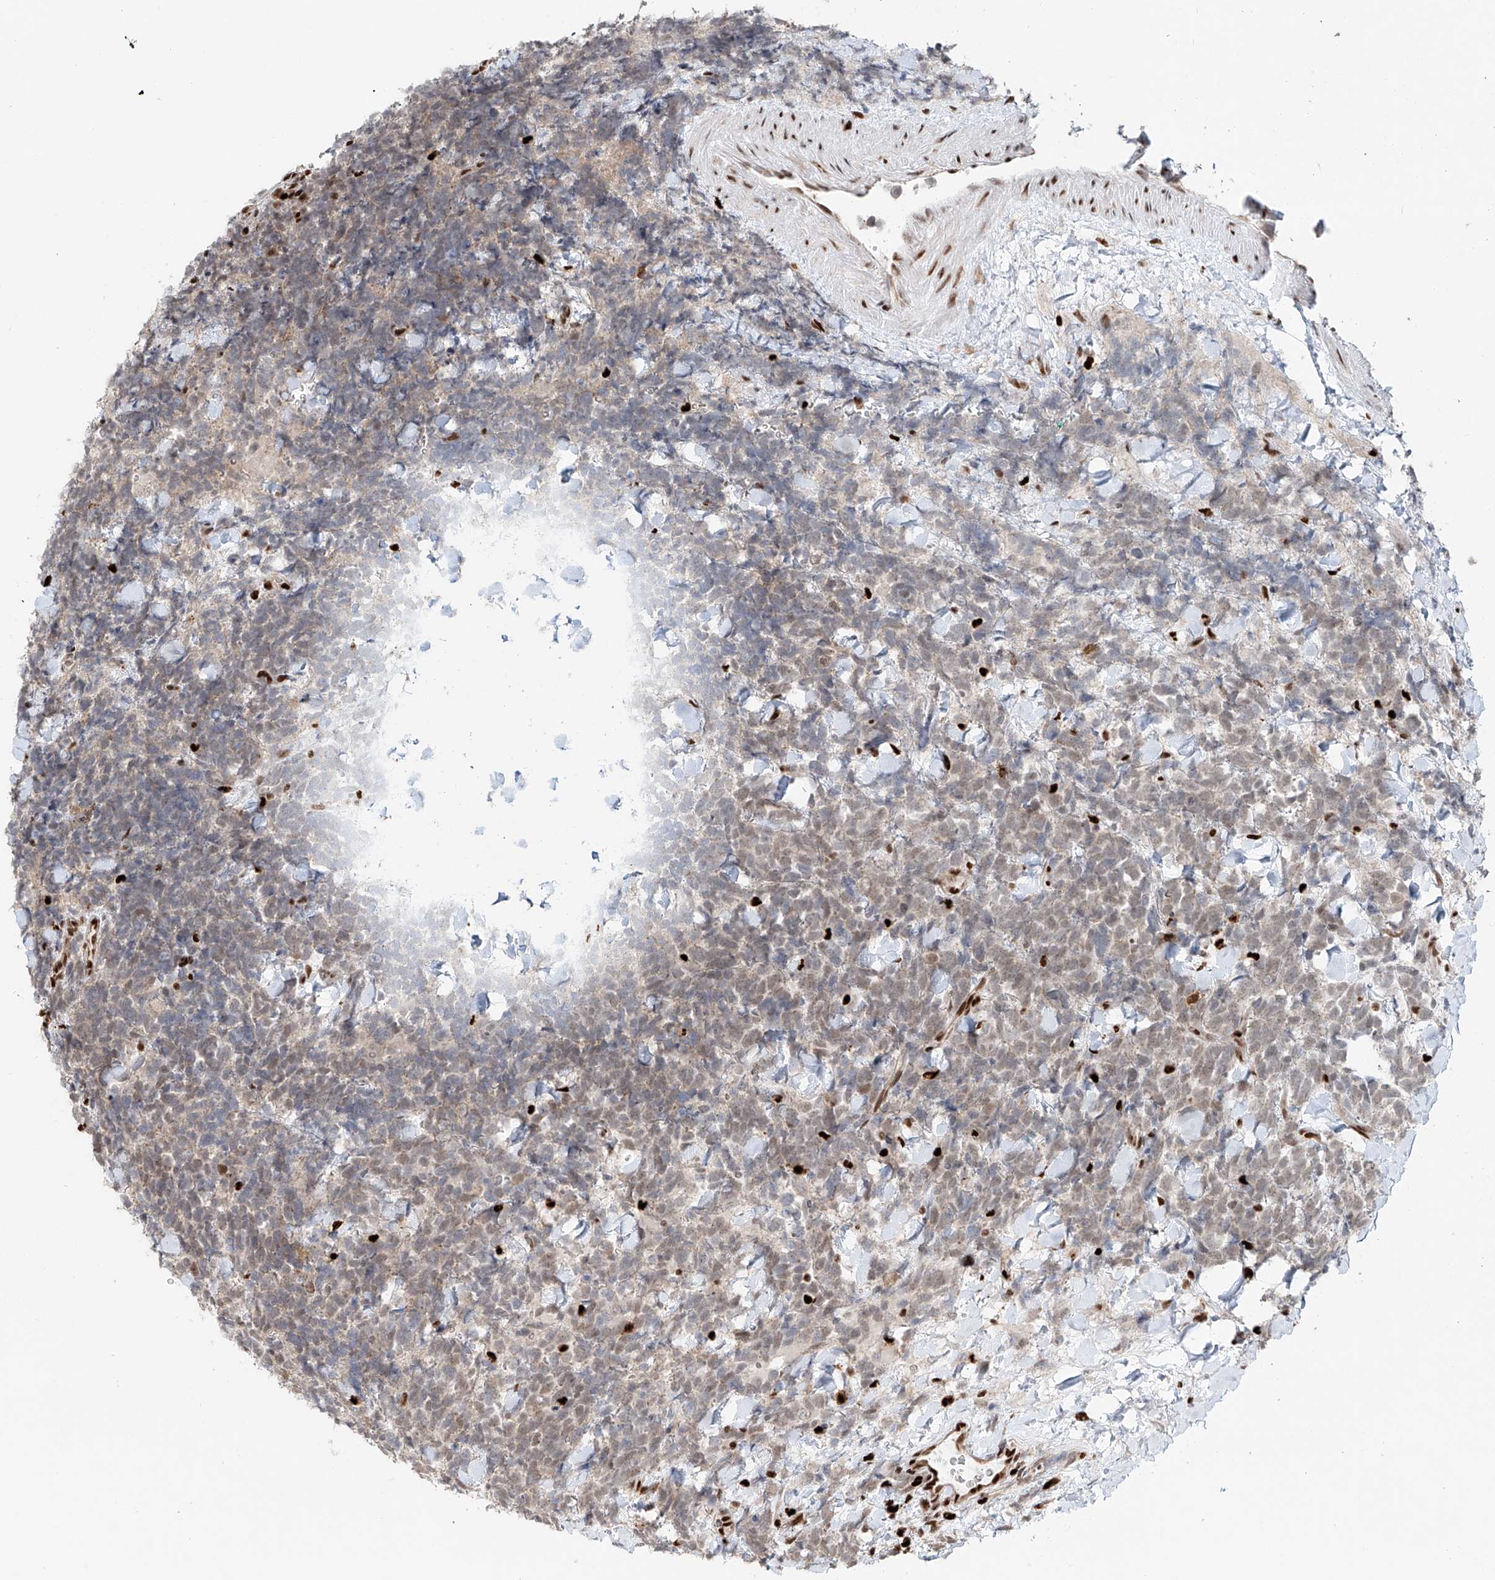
{"staining": {"intensity": "weak", "quantity": "25%-75%", "location": "nuclear"}, "tissue": "urothelial cancer", "cell_type": "Tumor cells", "image_type": "cancer", "snomed": [{"axis": "morphology", "description": "Urothelial carcinoma, High grade"}, {"axis": "topography", "description": "Urinary bladder"}], "caption": "Urothelial carcinoma (high-grade) stained for a protein (brown) shows weak nuclear positive staining in about 25%-75% of tumor cells.", "gene": "DZIP1L", "patient": {"sex": "female", "age": 82}}